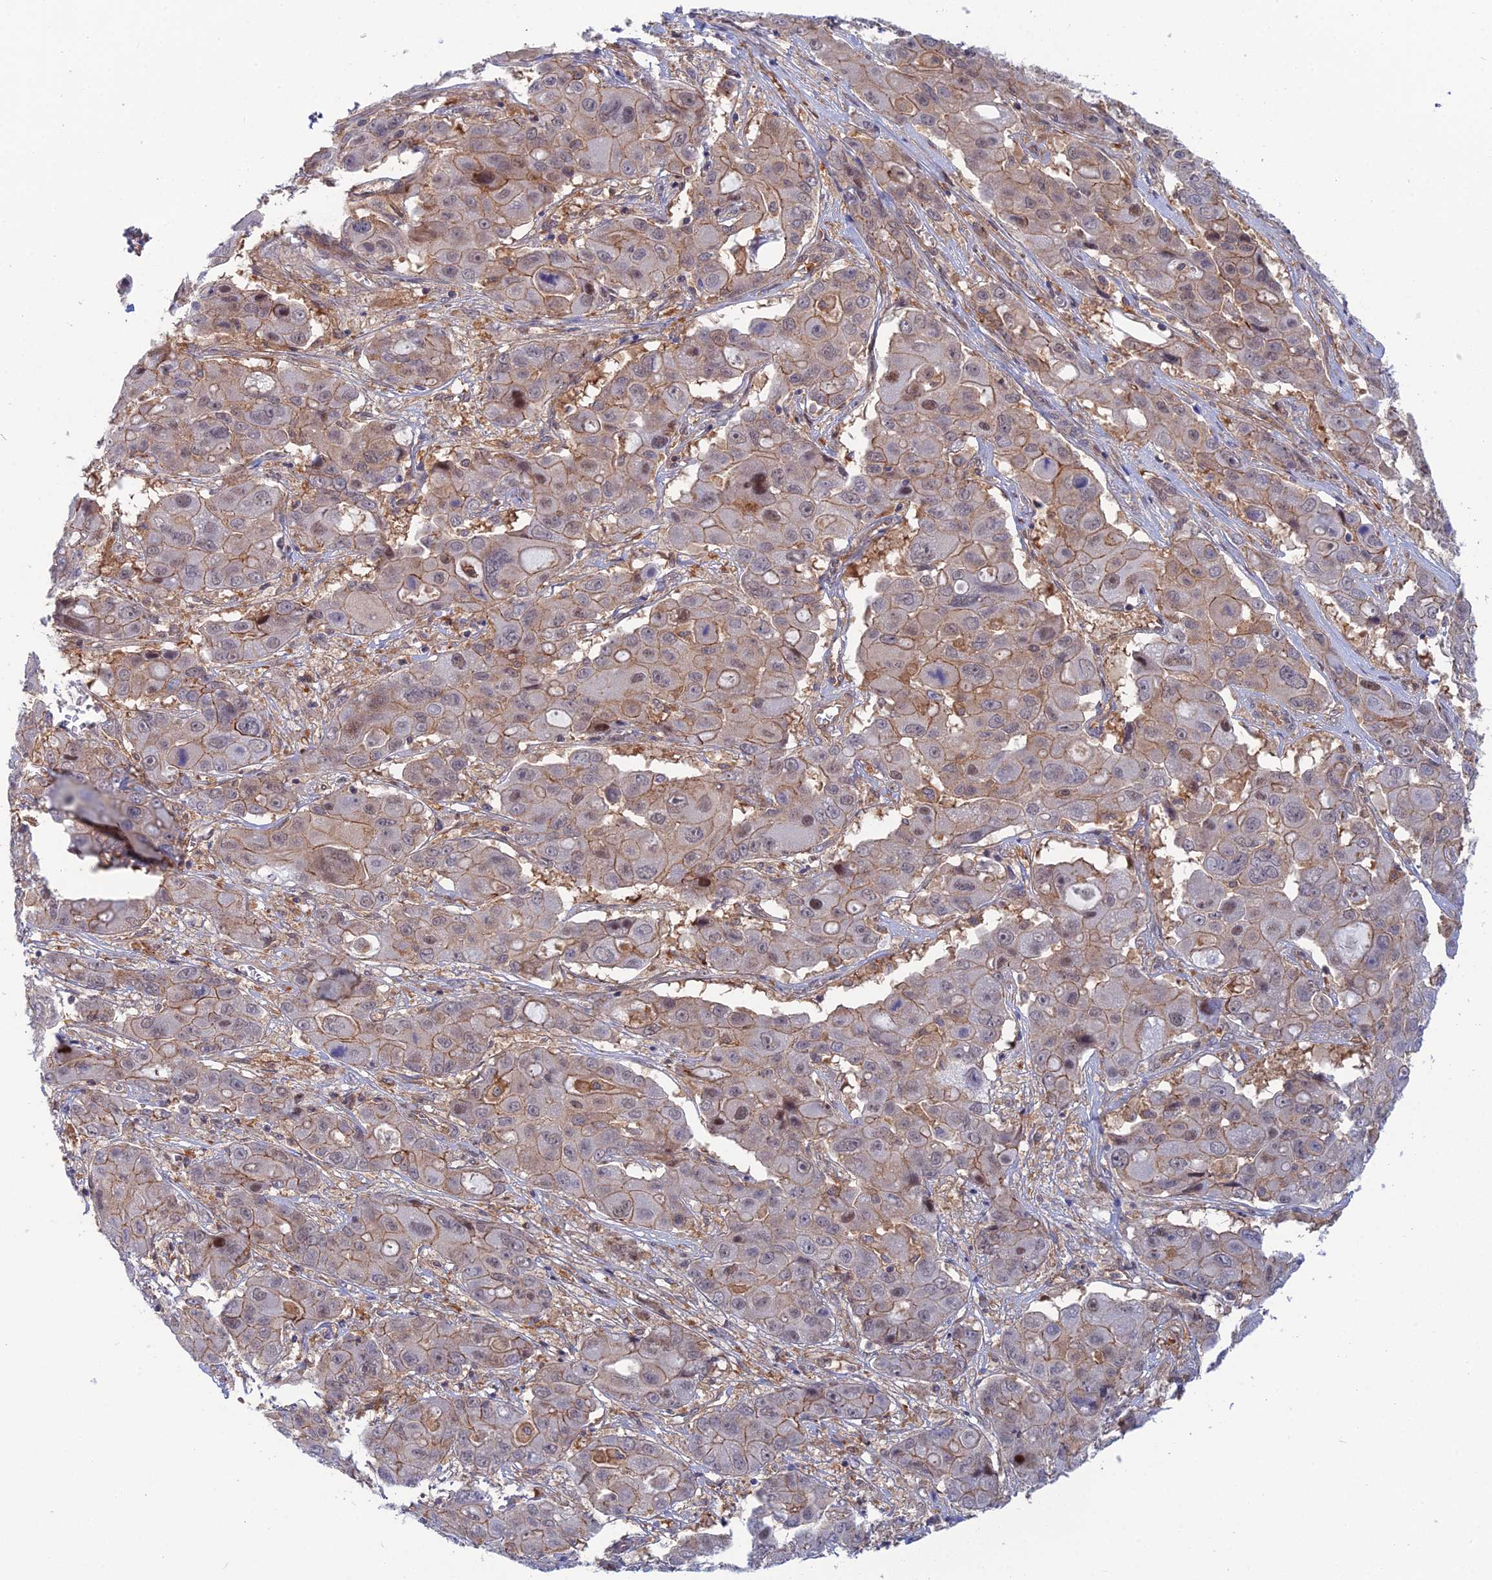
{"staining": {"intensity": "weak", "quantity": "25%-75%", "location": "cytoplasmic/membranous"}, "tissue": "liver cancer", "cell_type": "Tumor cells", "image_type": "cancer", "snomed": [{"axis": "morphology", "description": "Cholangiocarcinoma"}, {"axis": "topography", "description": "Liver"}], "caption": "Immunohistochemistry (IHC) staining of cholangiocarcinoma (liver), which displays low levels of weak cytoplasmic/membranous expression in about 25%-75% of tumor cells indicating weak cytoplasmic/membranous protein positivity. The staining was performed using DAB (brown) for protein detection and nuclei were counterstained in hematoxylin (blue).", "gene": "ABHD1", "patient": {"sex": "male", "age": 67}}